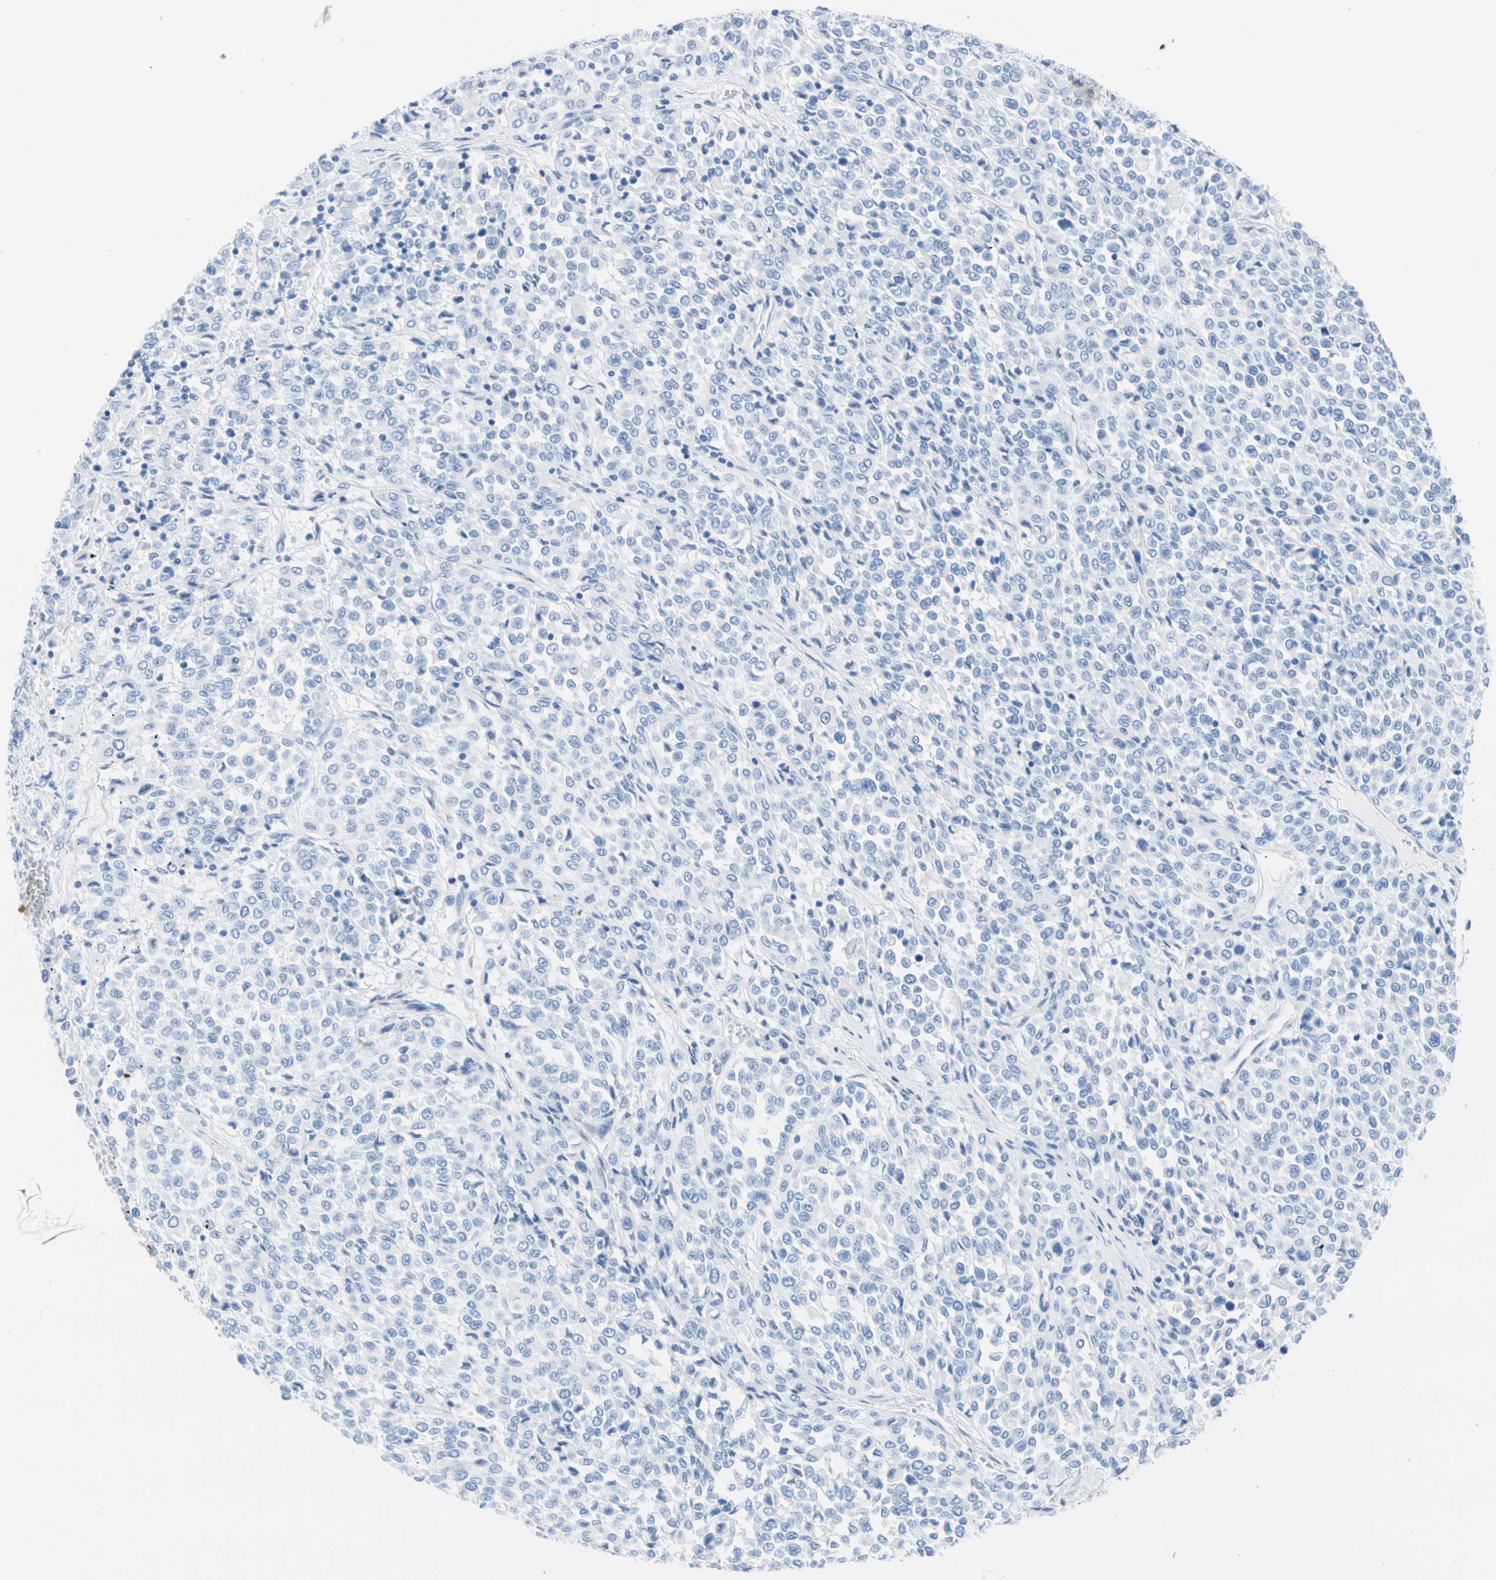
{"staining": {"intensity": "negative", "quantity": "none", "location": "none"}, "tissue": "melanoma", "cell_type": "Tumor cells", "image_type": "cancer", "snomed": [{"axis": "morphology", "description": "Malignant melanoma, Metastatic site"}, {"axis": "topography", "description": "Pancreas"}], "caption": "This is an IHC image of human malignant melanoma (metastatic site). There is no expression in tumor cells.", "gene": "CEL", "patient": {"sex": "female", "age": 30}}